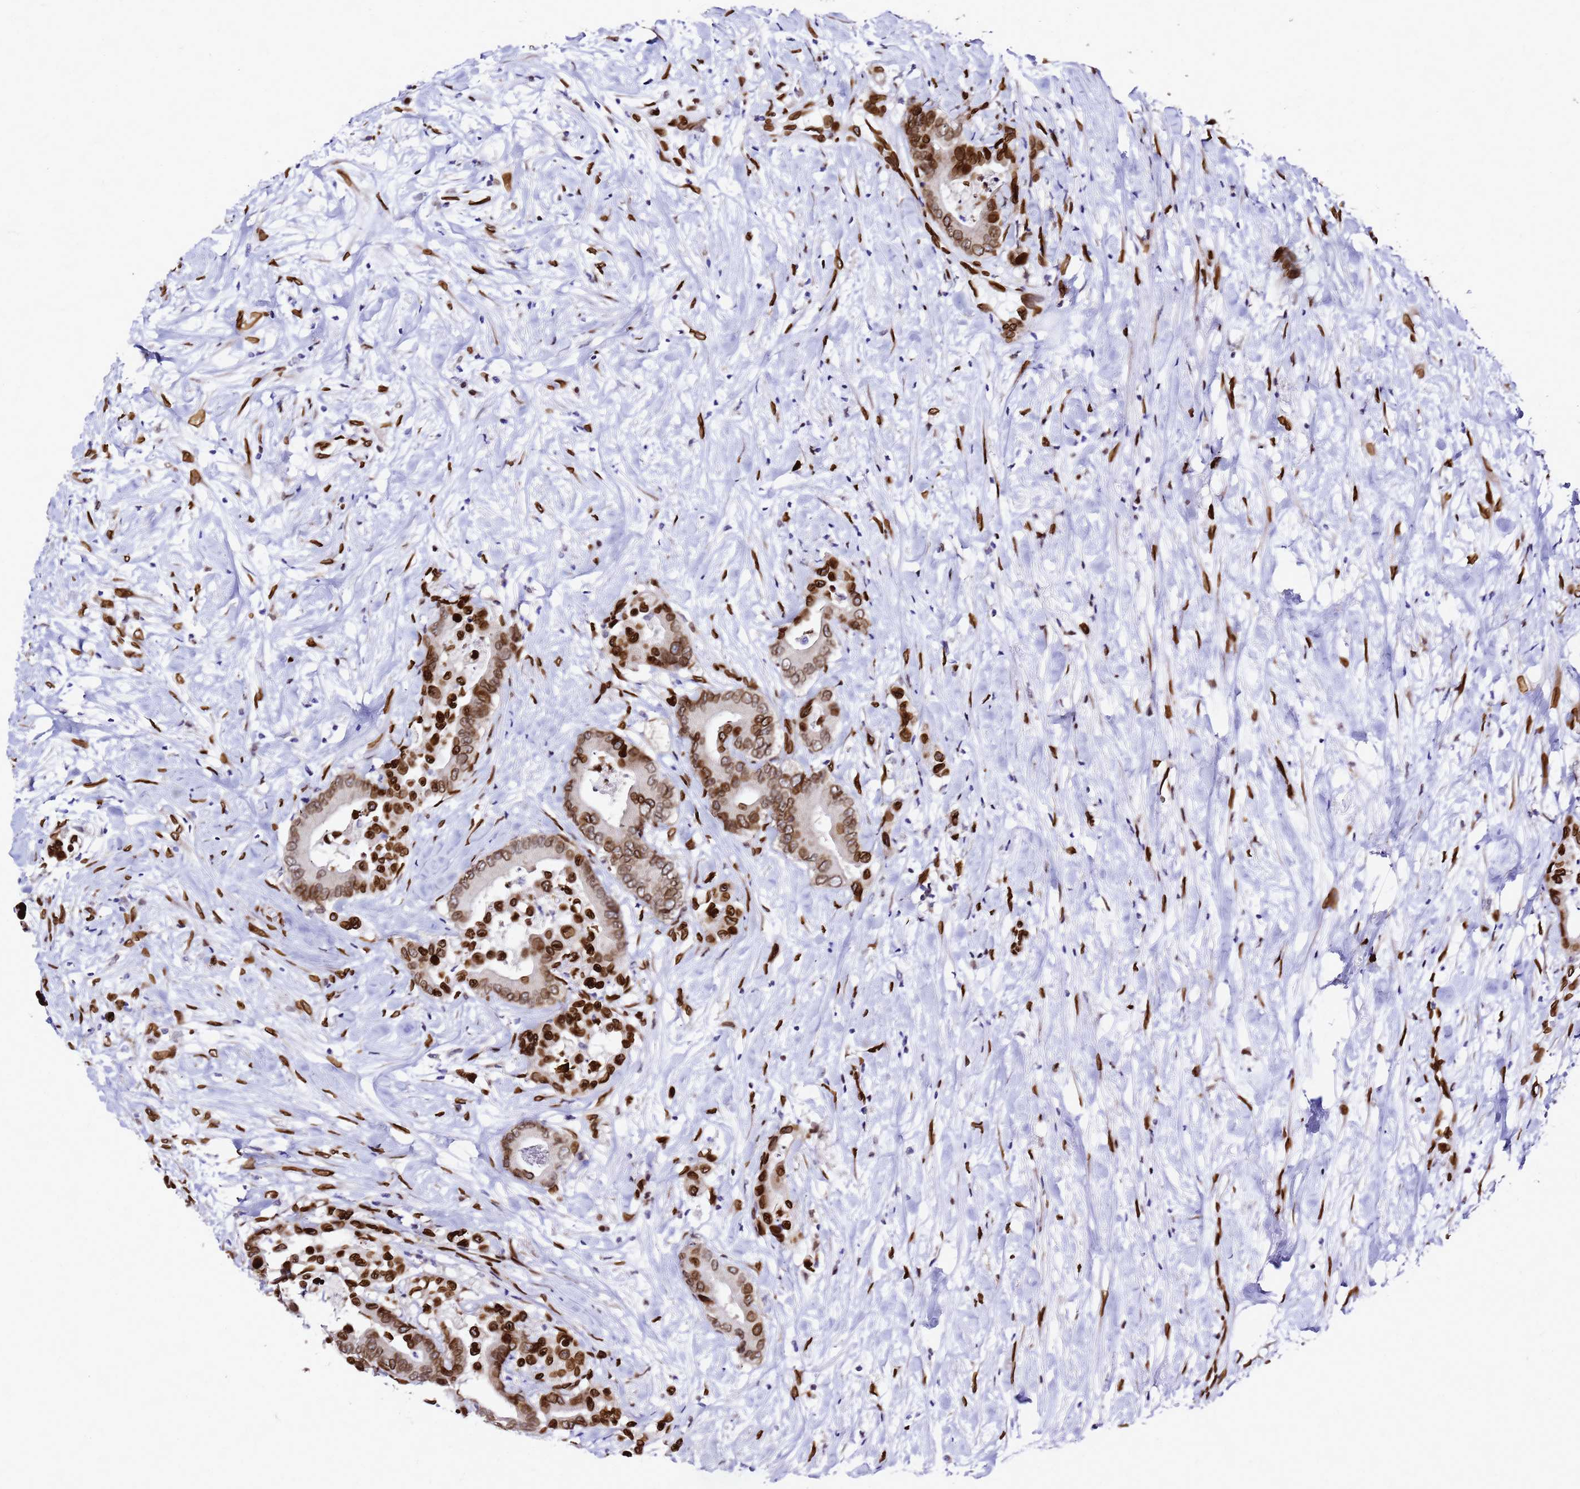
{"staining": {"intensity": "strong", "quantity": ">75%", "location": "cytoplasmic/membranous,nuclear"}, "tissue": "colorectal cancer", "cell_type": "Tumor cells", "image_type": "cancer", "snomed": [{"axis": "morphology", "description": "Normal tissue, NOS"}, {"axis": "morphology", "description": "Adenocarcinoma, NOS"}, {"axis": "topography", "description": "Colon"}], "caption": "This photomicrograph shows colorectal cancer (adenocarcinoma) stained with immunohistochemistry (IHC) to label a protein in brown. The cytoplasmic/membranous and nuclear of tumor cells show strong positivity for the protein. Nuclei are counter-stained blue.", "gene": "C6orf141", "patient": {"sex": "male", "age": 82}}